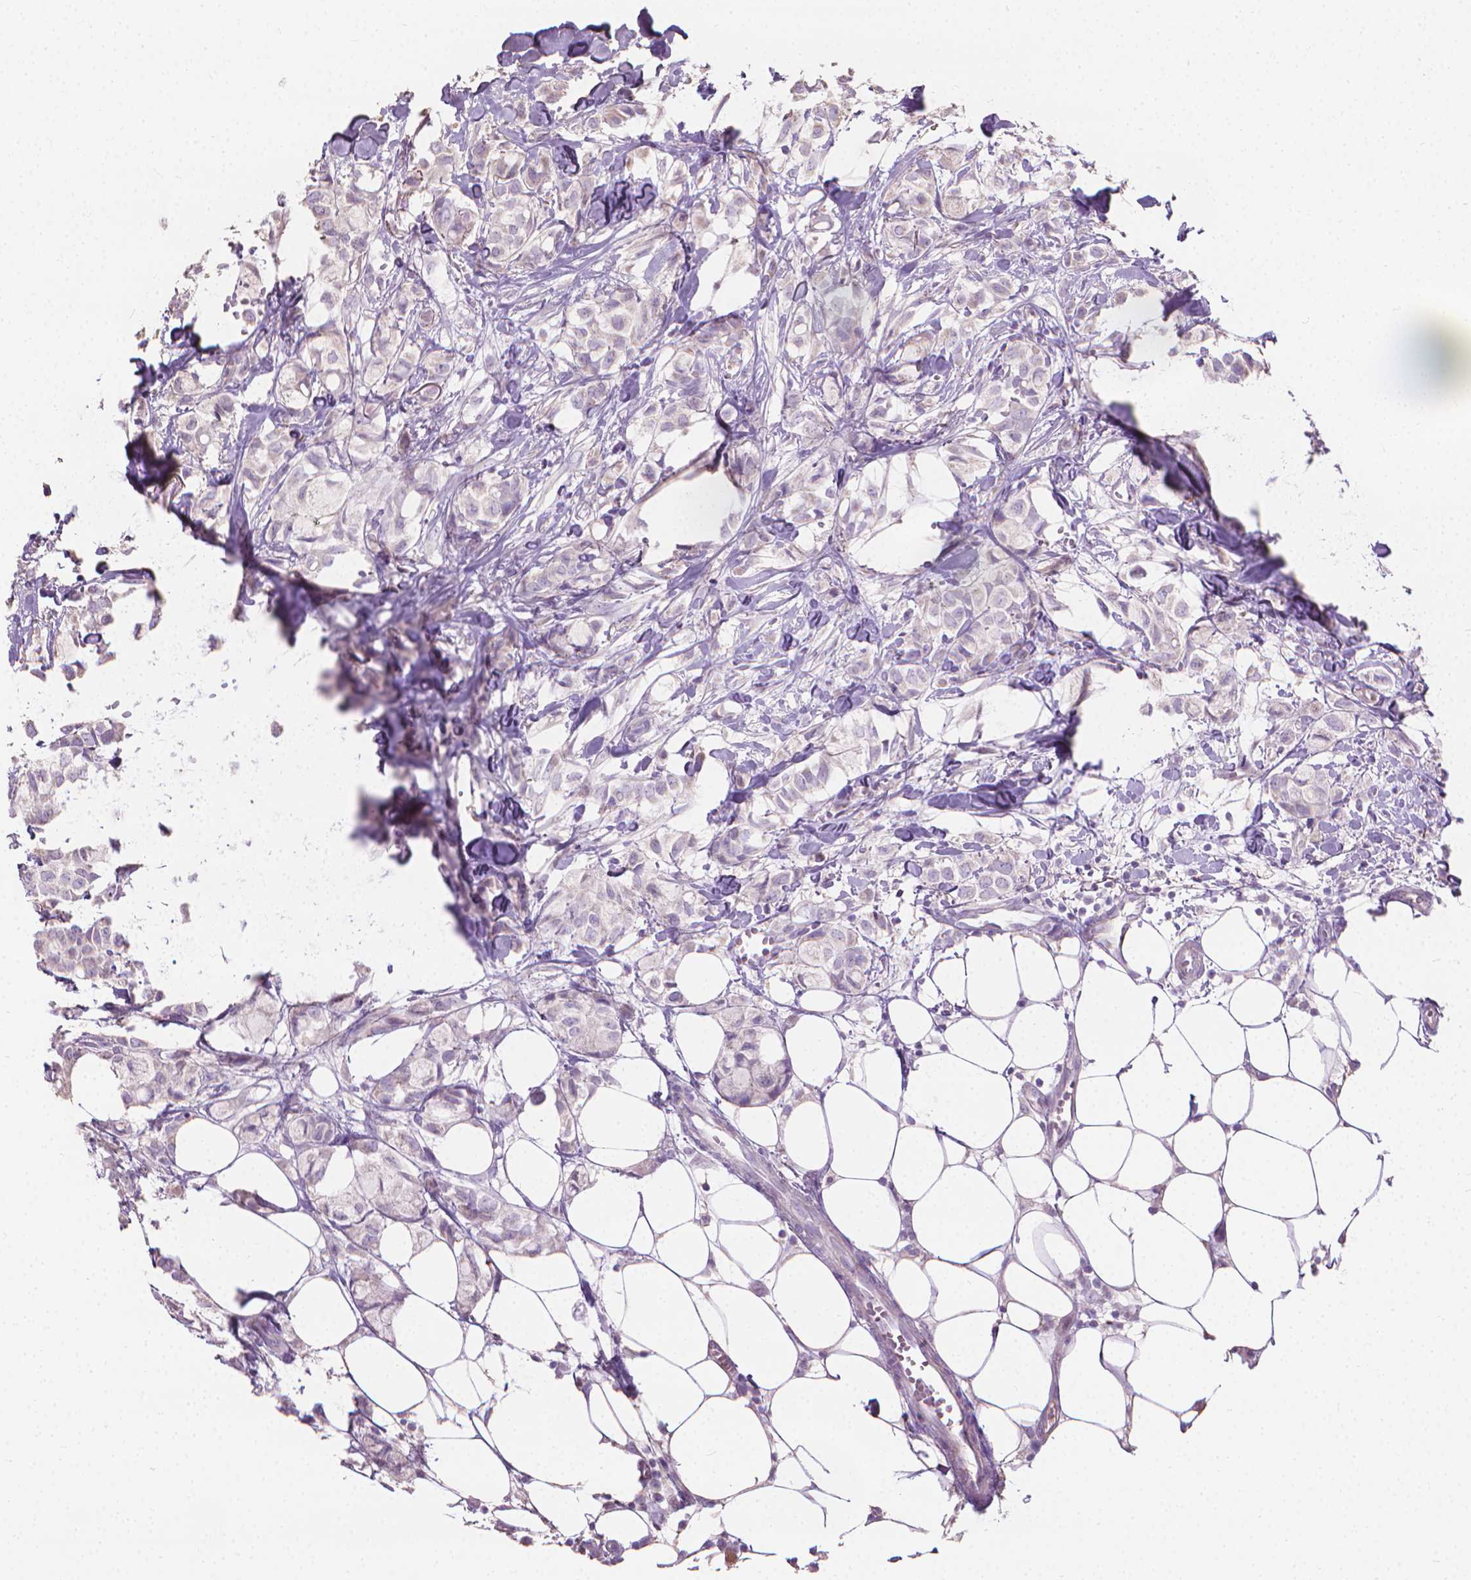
{"staining": {"intensity": "negative", "quantity": "none", "location": "none"}, "tissue": "breast cancer", "cell_type": "Tumor cells", "image_type": "cancer", "snomed": [{"axis": "morphology", "description": "Duct carcinoma"}, {"axis": "topography", "description": "Breast"}], "caption": "A high-resolution histopathology image shows immunohistochemistry staining of breast cancer (infiltrating ductal carcinoma), which exhibits no significant staining in tumor cells.", "gene": "CABCOCO1", "patient": {"sex": "female", "age": 85}}